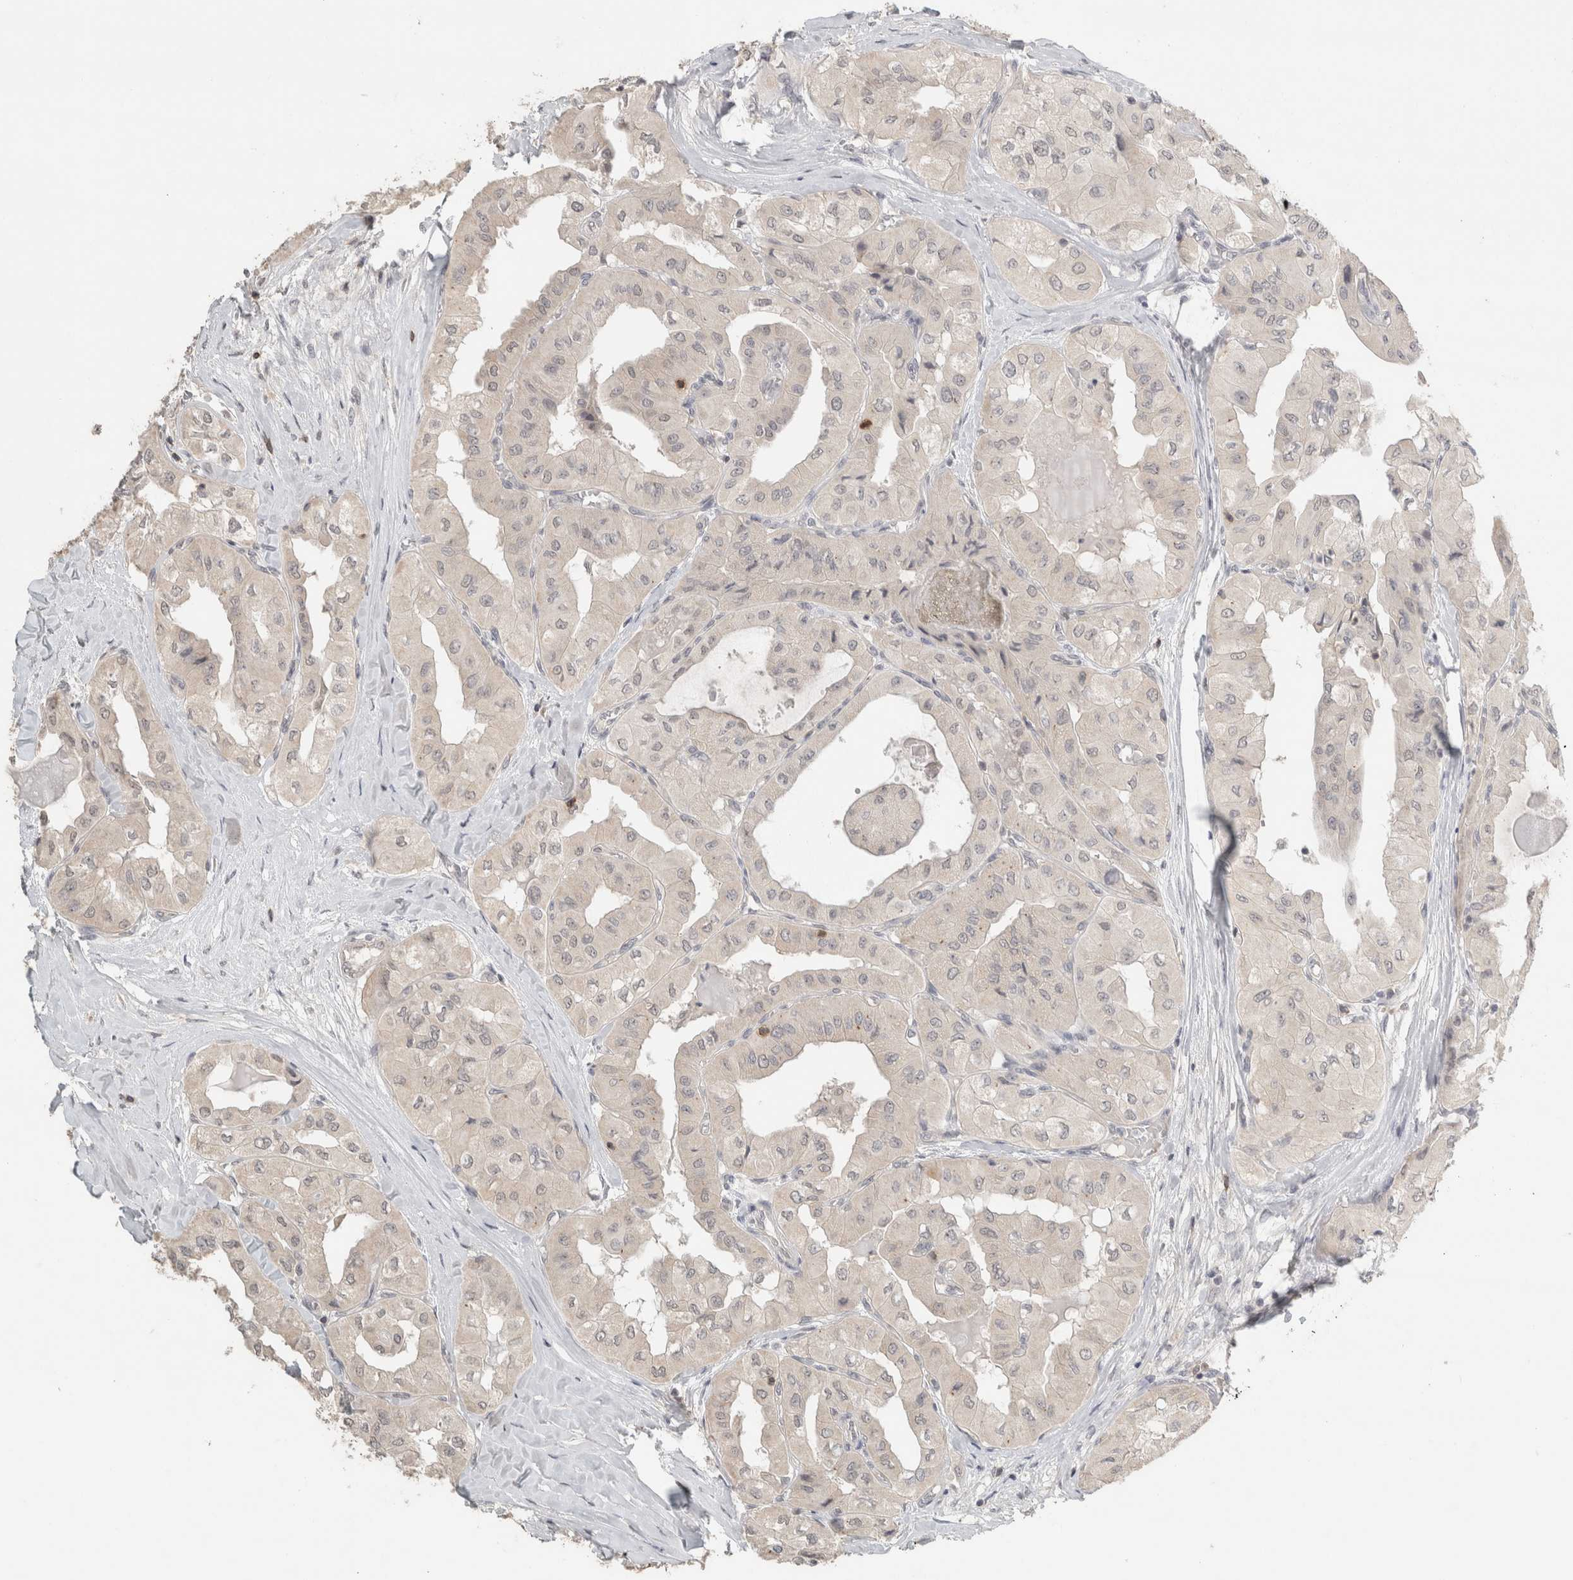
{"staining": {"intensity": "negative", "quantity": "none", "location": "none"}, "tissue": "thyroid cancer", "cell_type": "Tumor cells", "image_type": "cancer", "snomed": [{"axis": "morphology", "description": "Papillary adenocarcinoma, NOS"}, {"axis": "topography", "description": "Thyroid gland"}], "caption": "Tumor cells are negative for protein expression in human papillary adenocarcinoma (thyroid).", "gene": "TRAT1", "patient": {"sex": "female", "age": 59}}